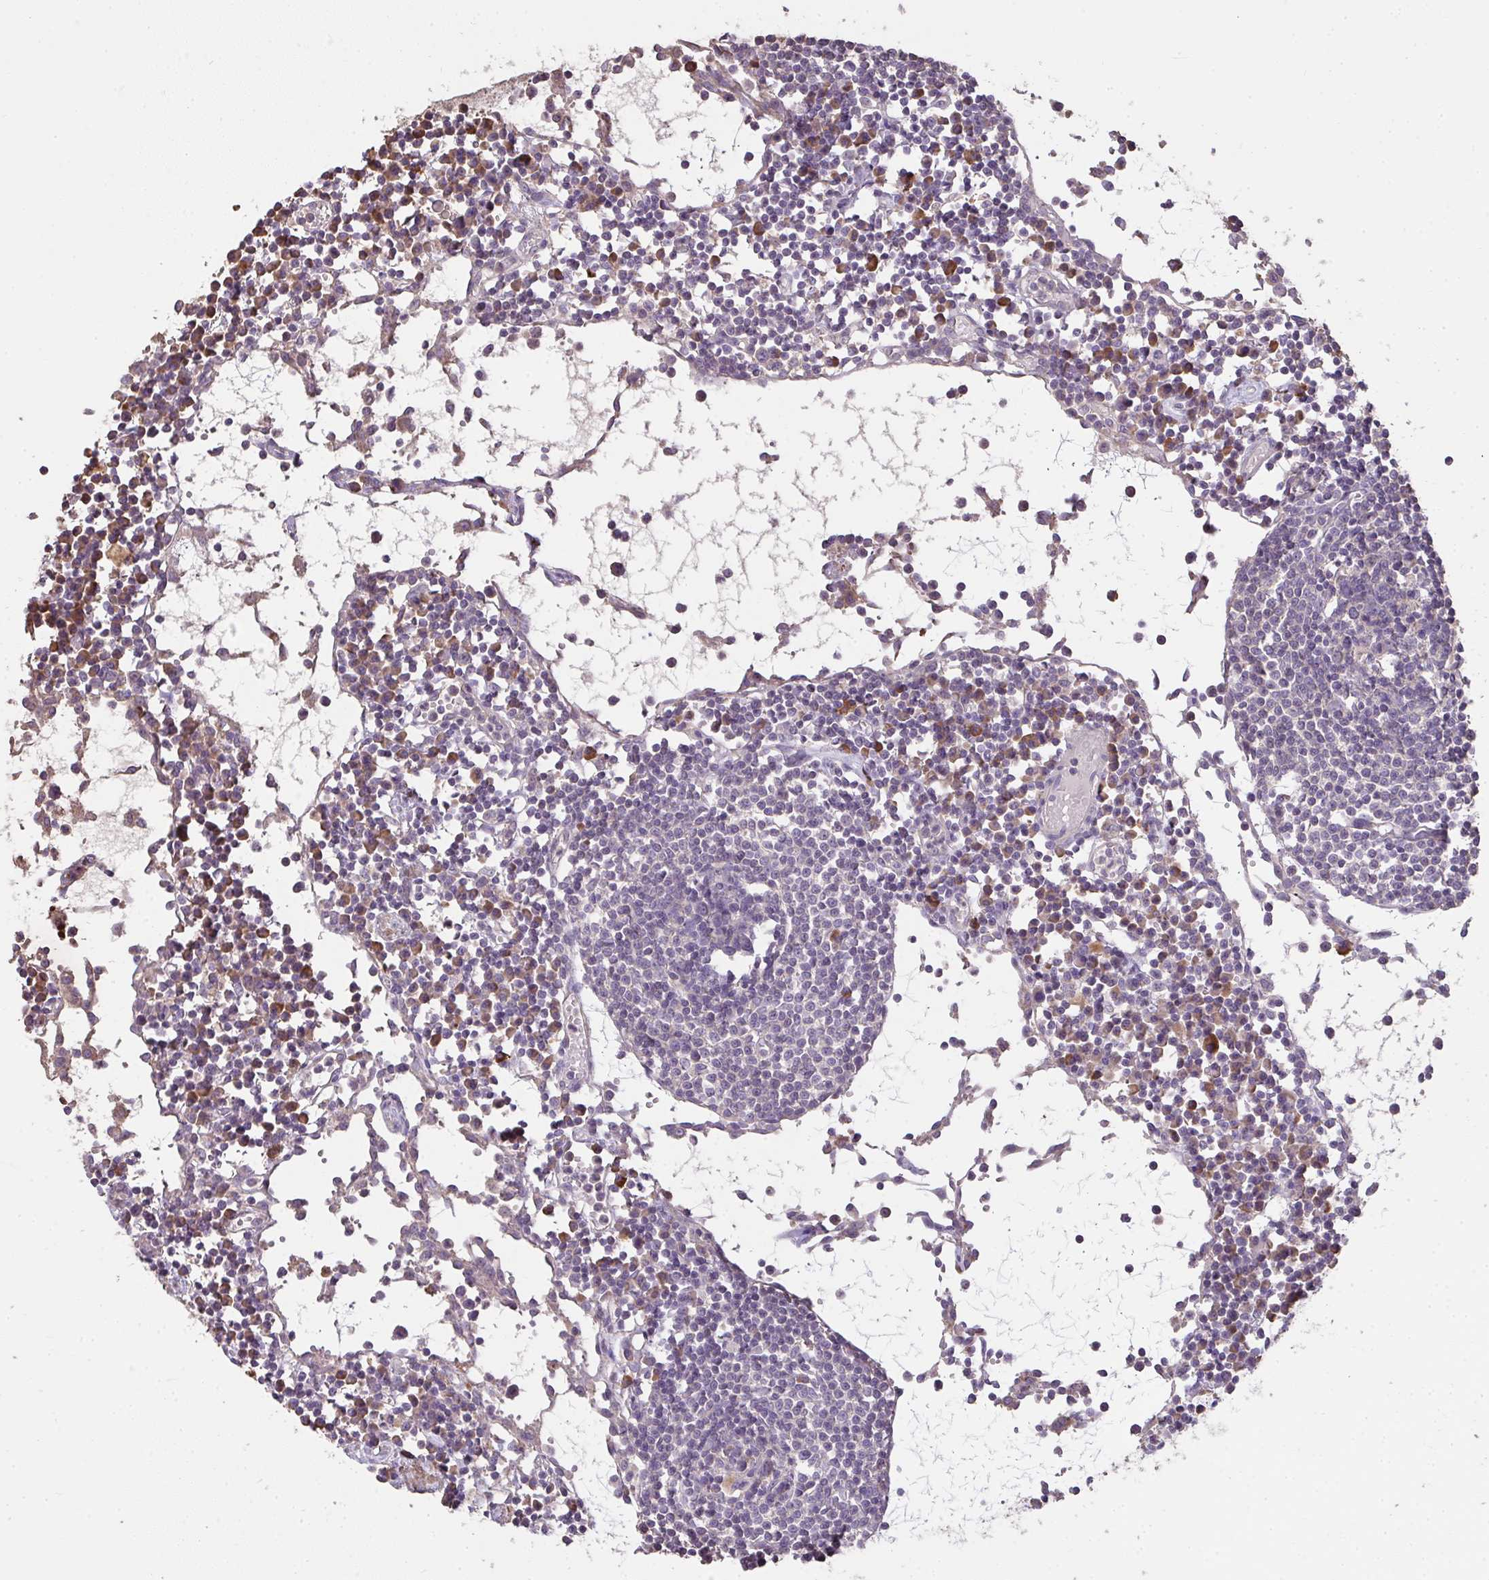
{"staining": {"intensity": "negative", "quantity": "none", "location": "none"}, "tissue": "lymph node", "cell_type": "Germinal center cells", "image_type": "normal", "snomed": [{"axis": "morphology", "description": "Normal tissue, NOS"}, {"axis": "topography", "description": "Lymph node"}], "caption": "Photomicrograph shows no protein staining in germinal center cells of normal lymph node. (Stains: DAB (3,3'-diaminobenzidine) immunohistochemistry (IHC) with hematoxylin counter stain, Microscopy: brightfield microscopy at high magnification).", "gene": "BRINP3", "patient": {"sex": "female", "age": 78}}